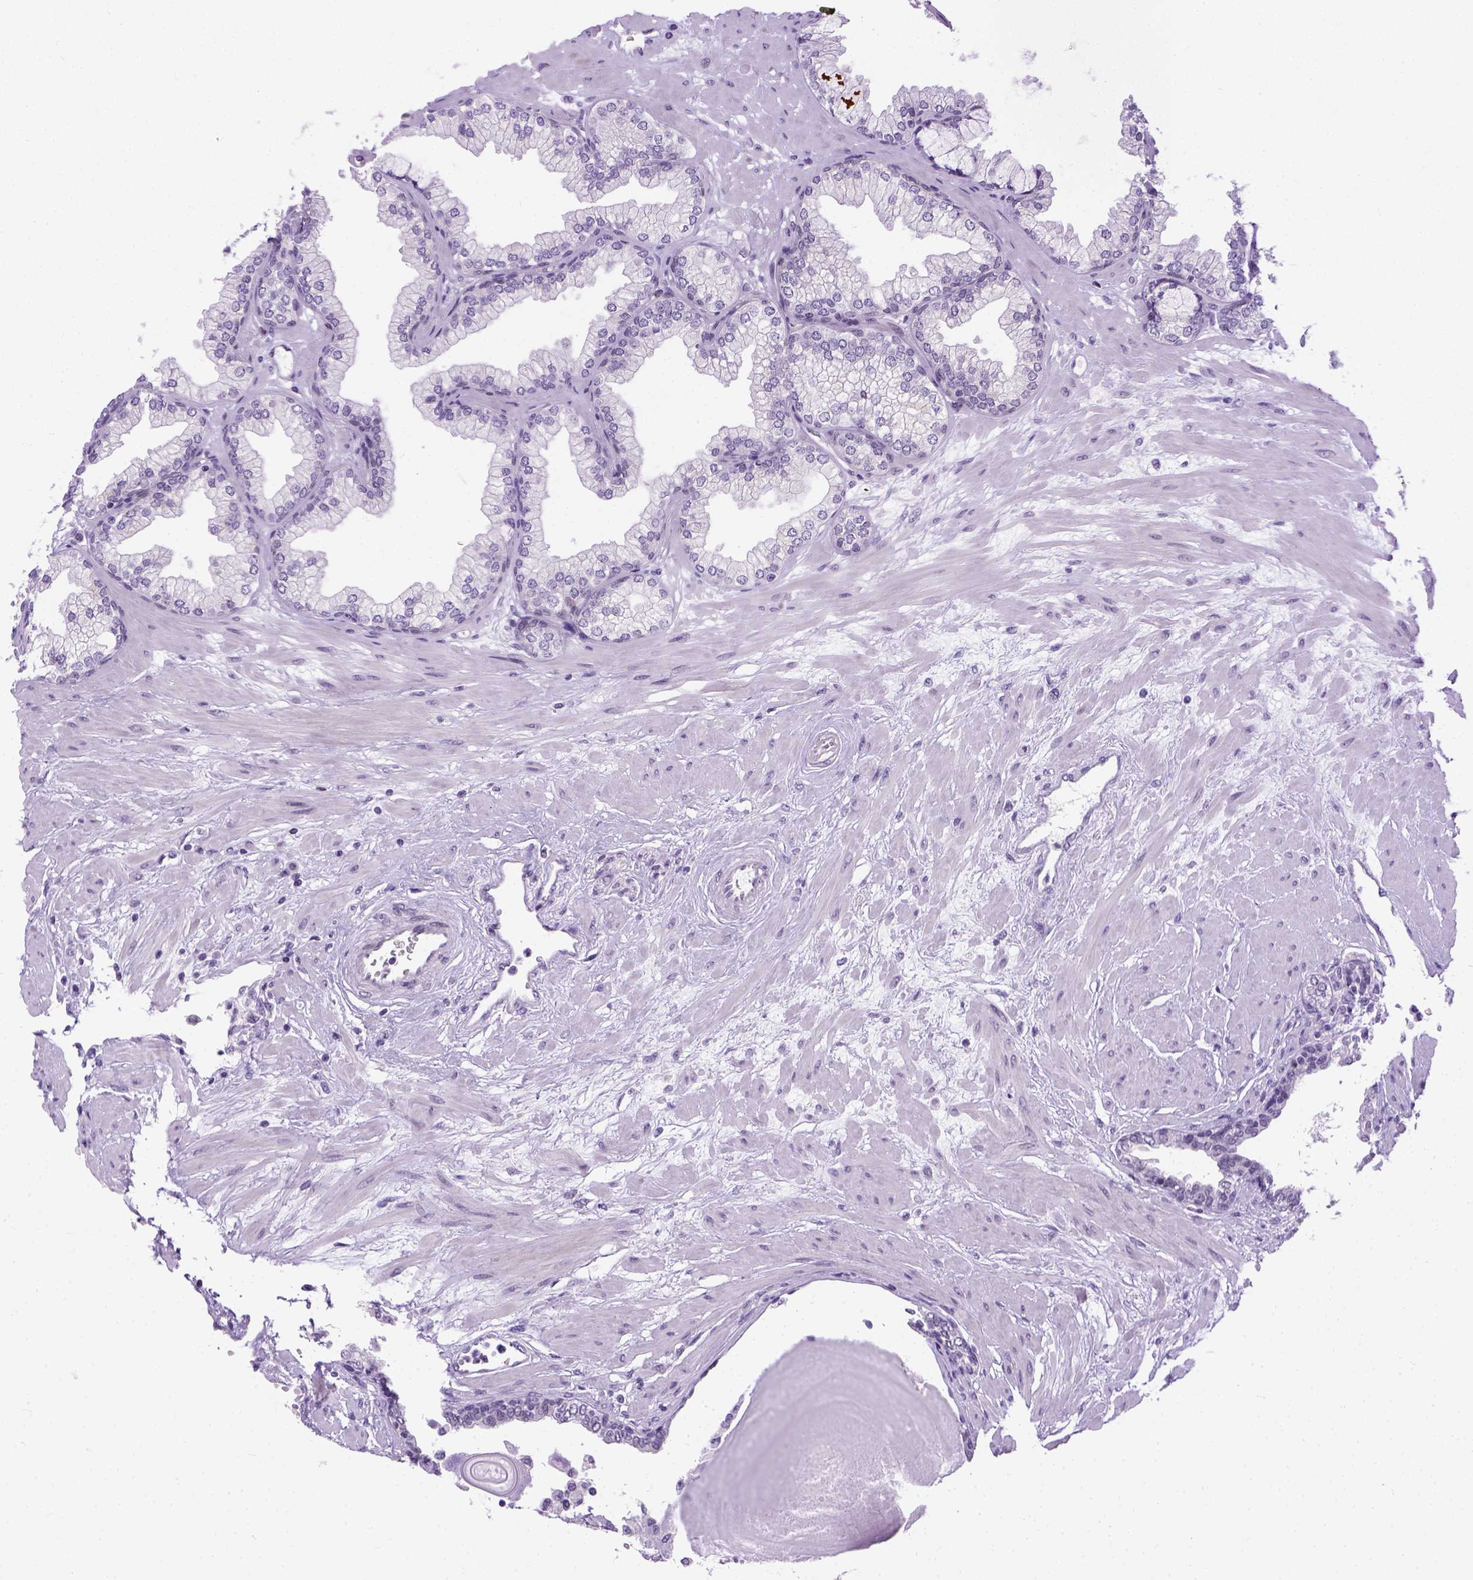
{"staining": {"intensity": "negative", "quantity": "none", "location": "none"}, "tissue": "prostate", "cell_type": "Glandular cells", "image_type": "normal", "snomed": [{"axis": "morphology", "description": "Normal tissue, NOS"}, {"axis": "topography", "description": "Prostate"}, {"axis": "topography", "description": "Peripheral nerve tissue"}], "caption": "Immunohistochemistry (IHC) image of benign human prostate stained for a protein (brown), which demonstrates no expression in glandular cells.", "gene": "FAM184B", "patient": {"sex": "male", "age": 61}}